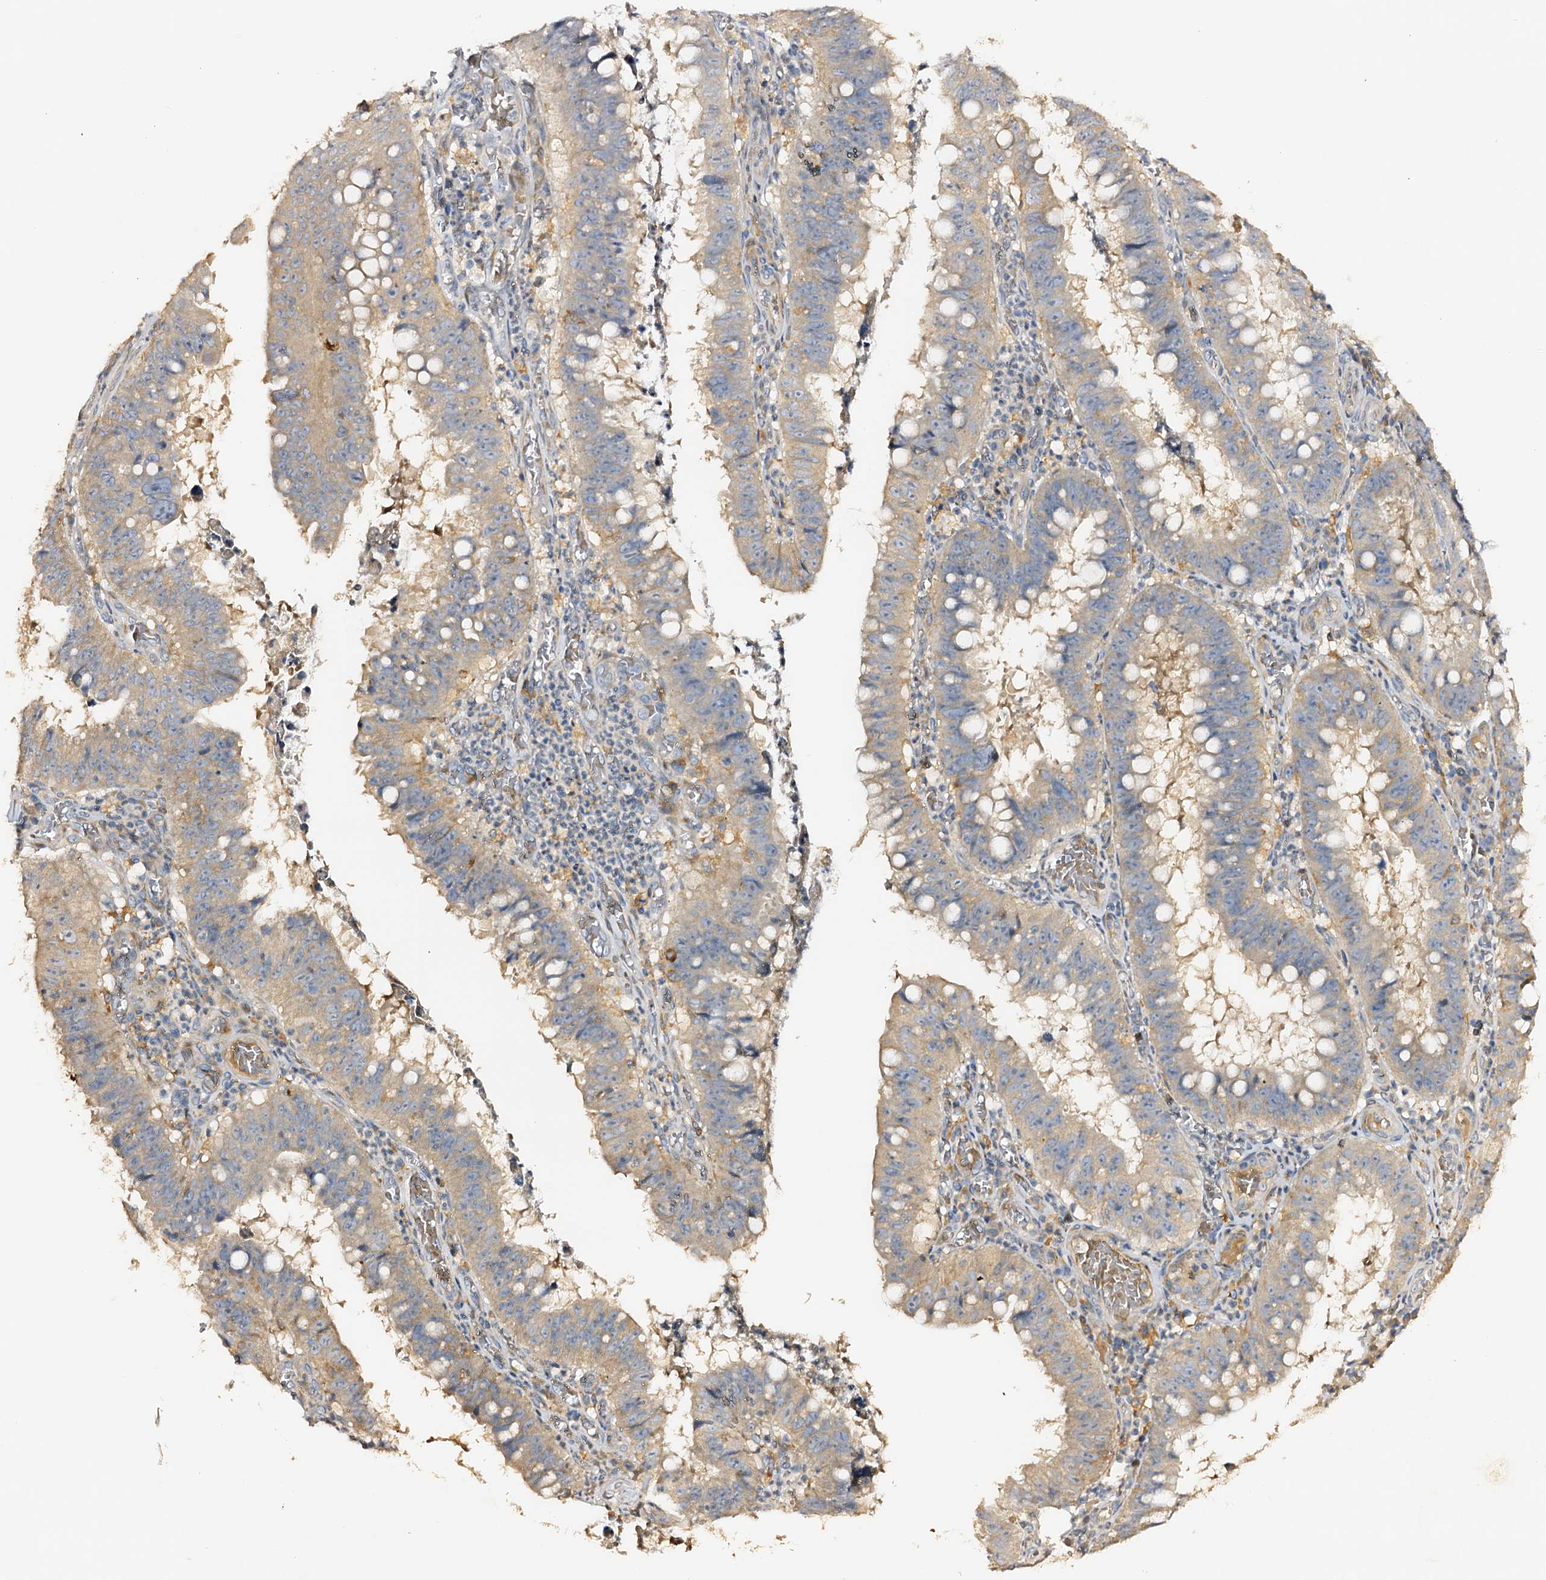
{"staining": {"intensity": "weak", "quantity": "25%-75%", "location": "cytoplasmic/membranous"}, "tissue": "stomach cancer", "cell_type": "Tumor cells", "image_type": "cancer", "snomed": [{"axis": "morphology", "description": "Adenocarcinoma, NOS"}, {"axis": "topography", "description": "Stomach"}], "caption": "Brown immunohistochemical staining in stomach adenocarcinoma reveals weak cytoplasmic/membranous expression in about 25%-75% of tumor cells.", "gene": "DMXL2", "patient": {"sex": "male", "age": 59}}